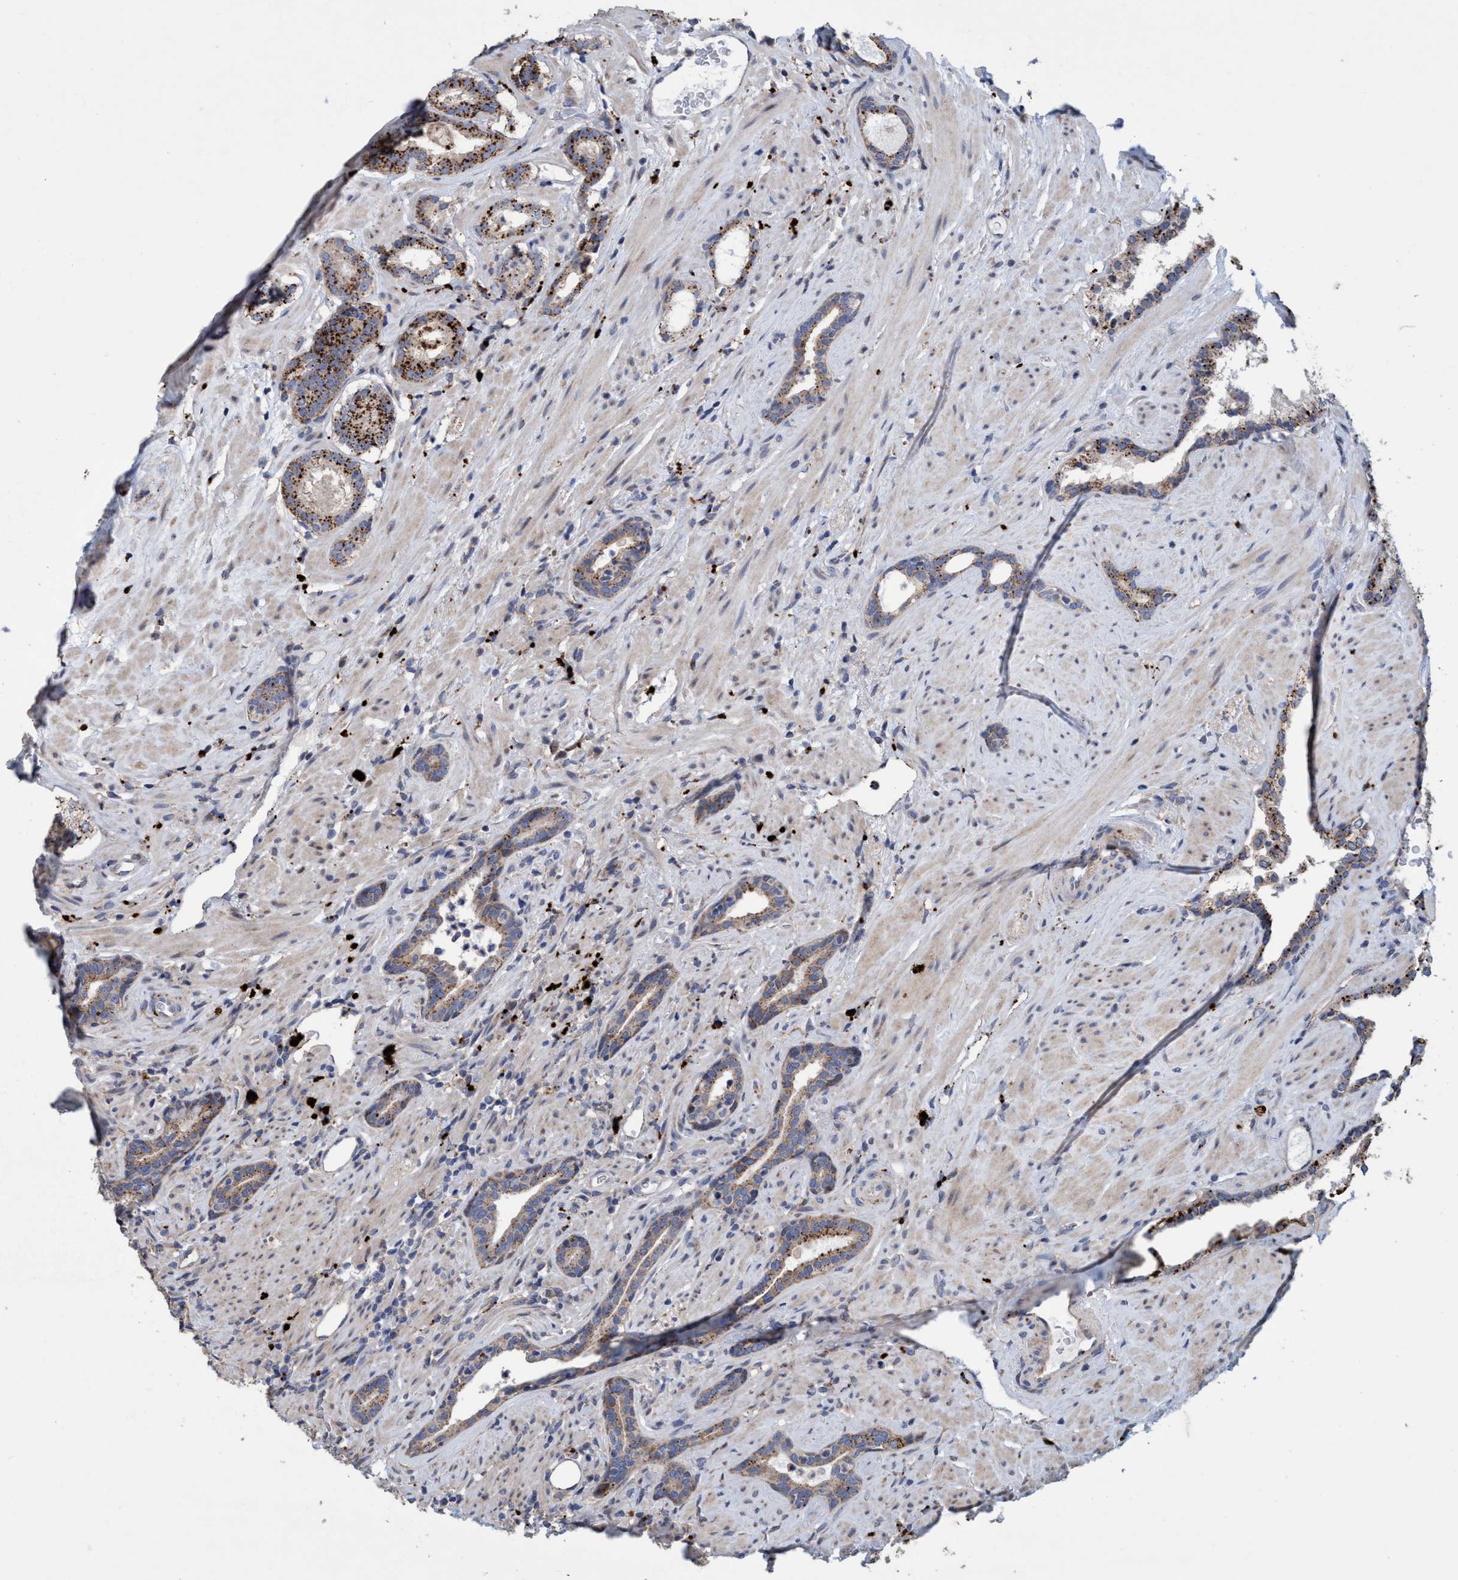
{"staining": {"intensity": "strong", "quantity": "25%-75%", "location": "cytoplasmic/membranous"}, "tissue": "prostate cancer", "cell_type": "Tumor cells", "image_type": "cancer", "snomed": [{"axis": "morphology", "description": "Adenocarcinoma, High grade"}, {"axis": "topography", "description": "Prostate"}], "caption": "Strong cytoplasmic/membranous protein expression is identified in about 25%-75% of tumor cells in high-grade adenocarcinoma (prostate).", "gene": "BBS9", "patient": {"sex": "male", "age": 71}}